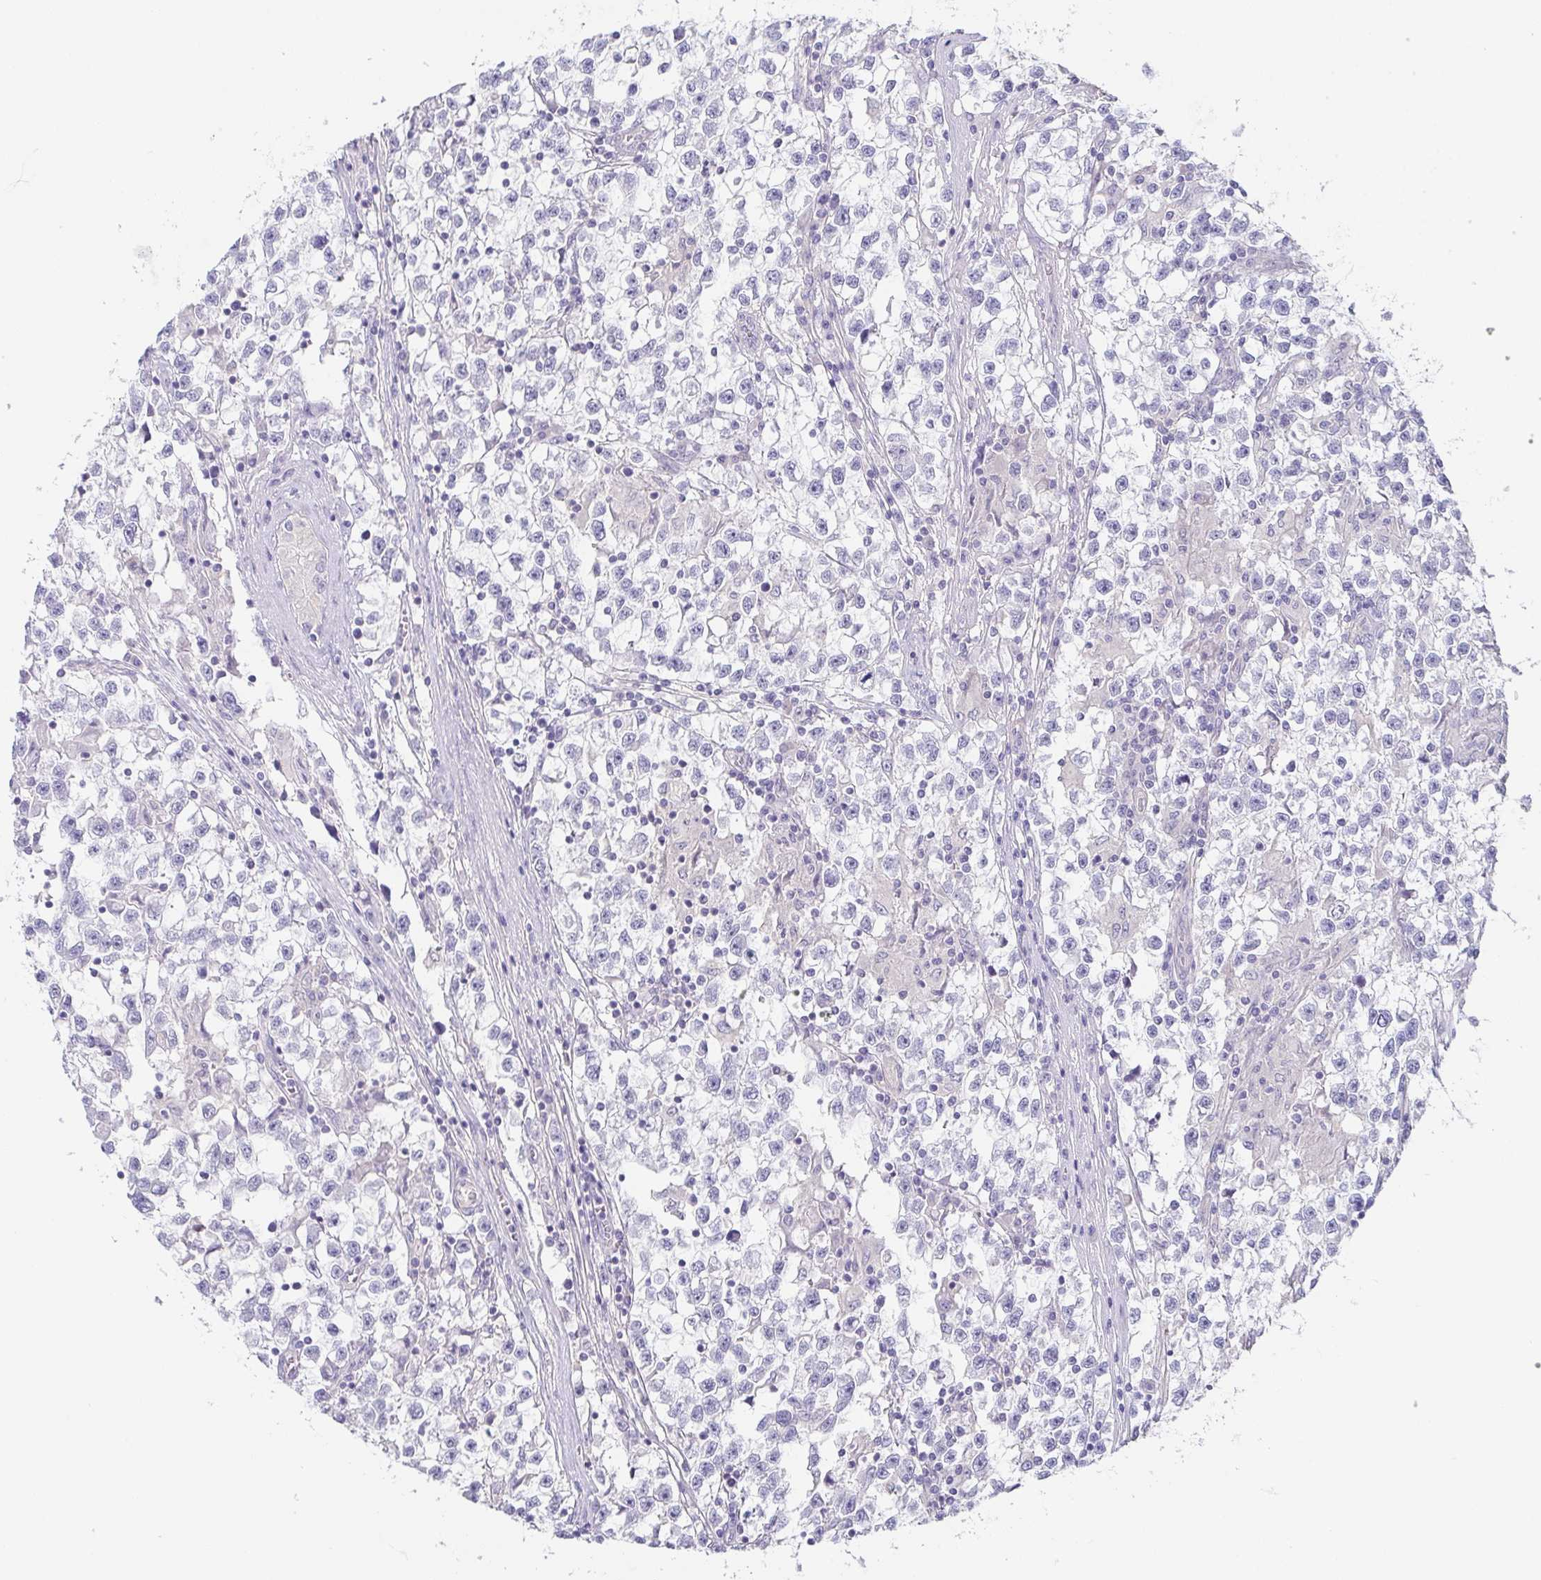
{"staining": {"intensity": "negative", "quantity": "none", "location": "none"}, "tissue": "testis cancer", "cell_type": "Tumor cells", "image_type": "cancer", "snomed": [{"axis": "morphology", "description": "Seminoma, NOS"}, {"axis": "topography", "description": "Testis"}], "caption": "This is an immunohistochemistry image of seminoma (testis). There is no staining in tumor cells.", "gene": "COL17A1", "patient": {"sex": "male", "age": 31}}